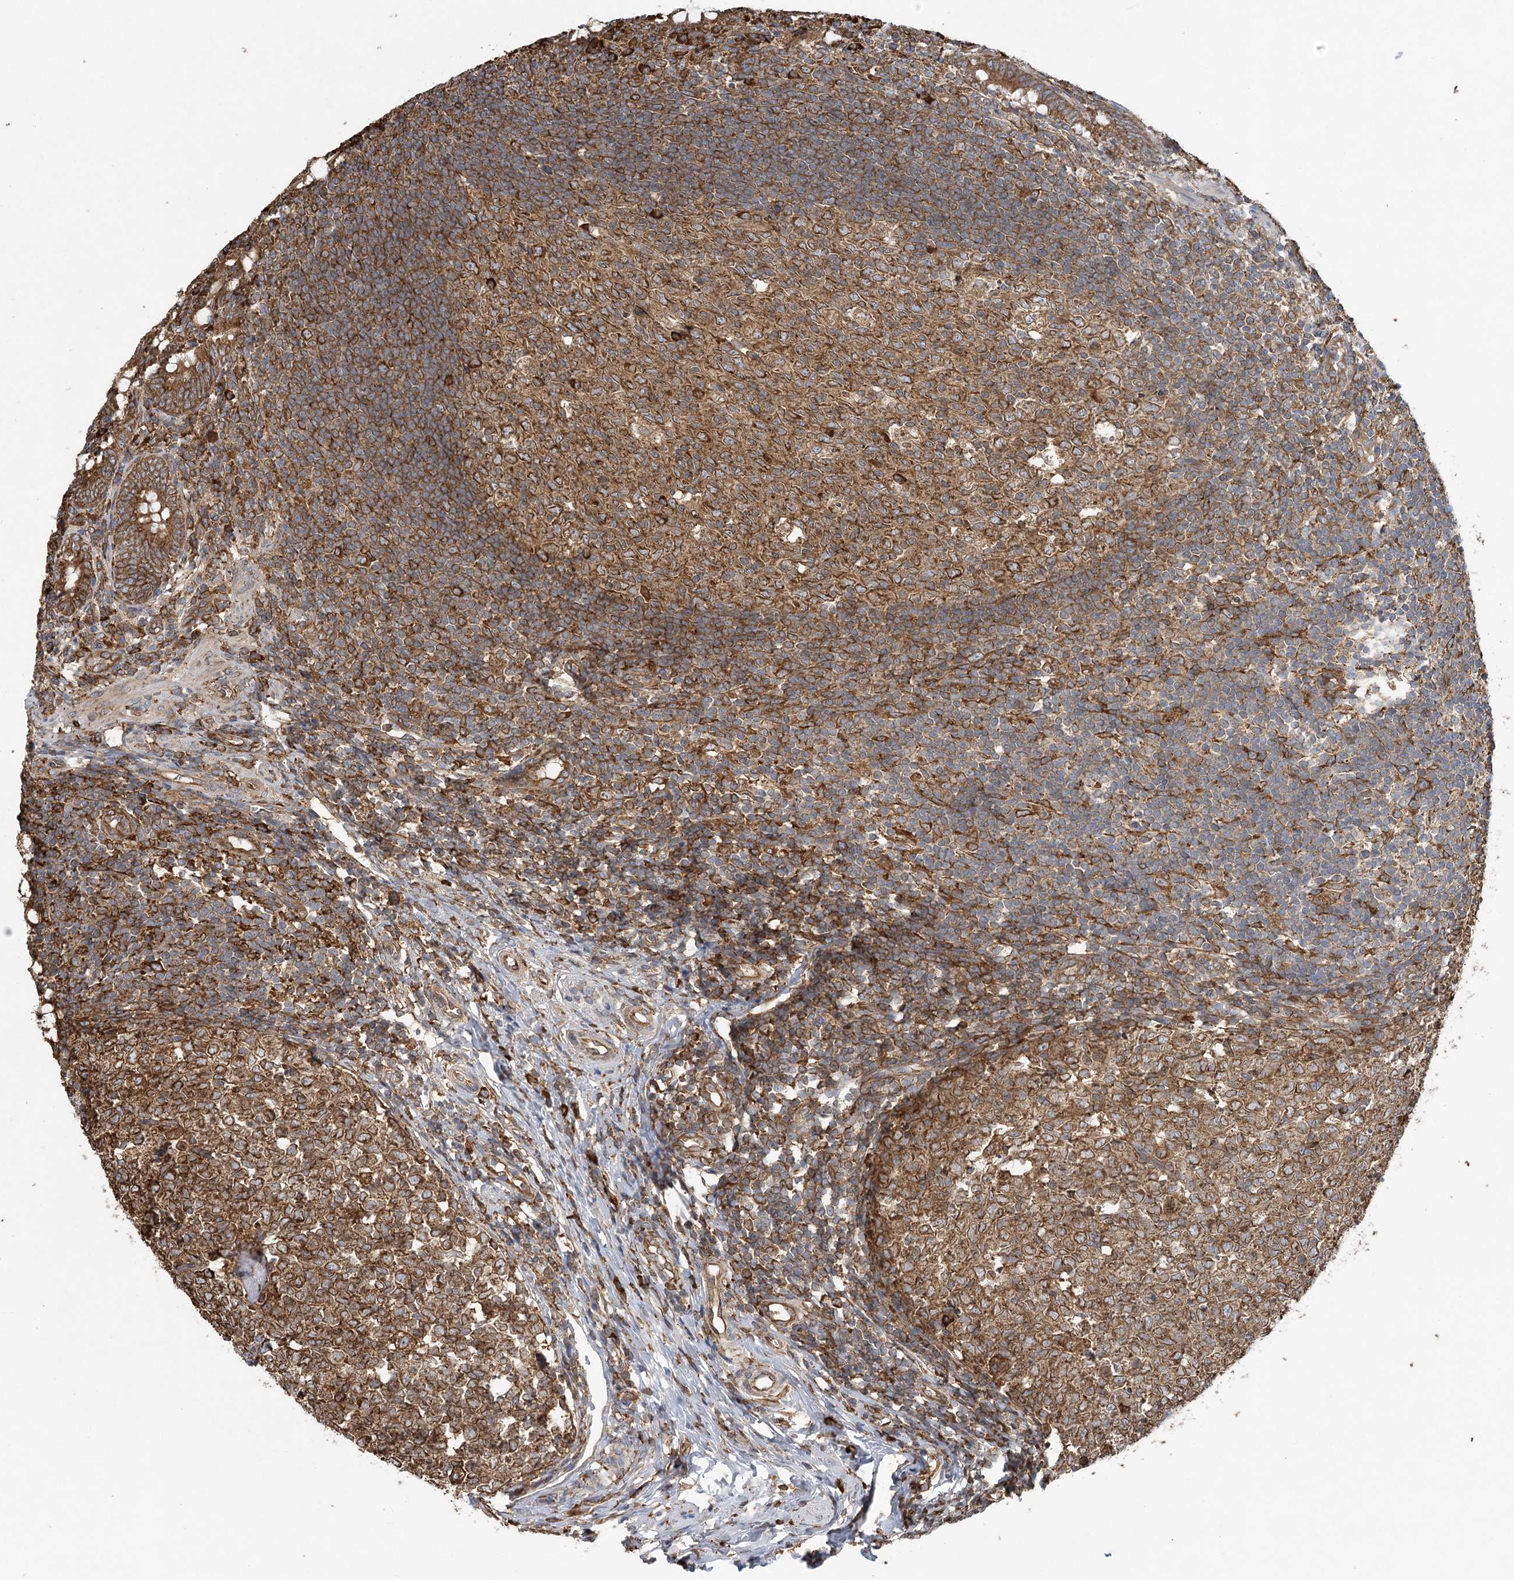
{"staining": {"intensity": "strong", "quantity": ">75%", "location": "cytoplasmic/membranous"}, "tissue": "appendix", "cell_type": "Glandular cells", "image_type": "normal", "snomed": [{"axis": "morphology", "description": "Normal tissue, NOS"}, {"axis": "topography", "description": "Appendix"}], "caption": "IHC of benign human appendix demonstrates high levels of strong cytoplasmic/membranous staining in approximately >75% of glandular cells.", "gene": "ACAP2", "patient": {"sex": "male", "age": 14}}